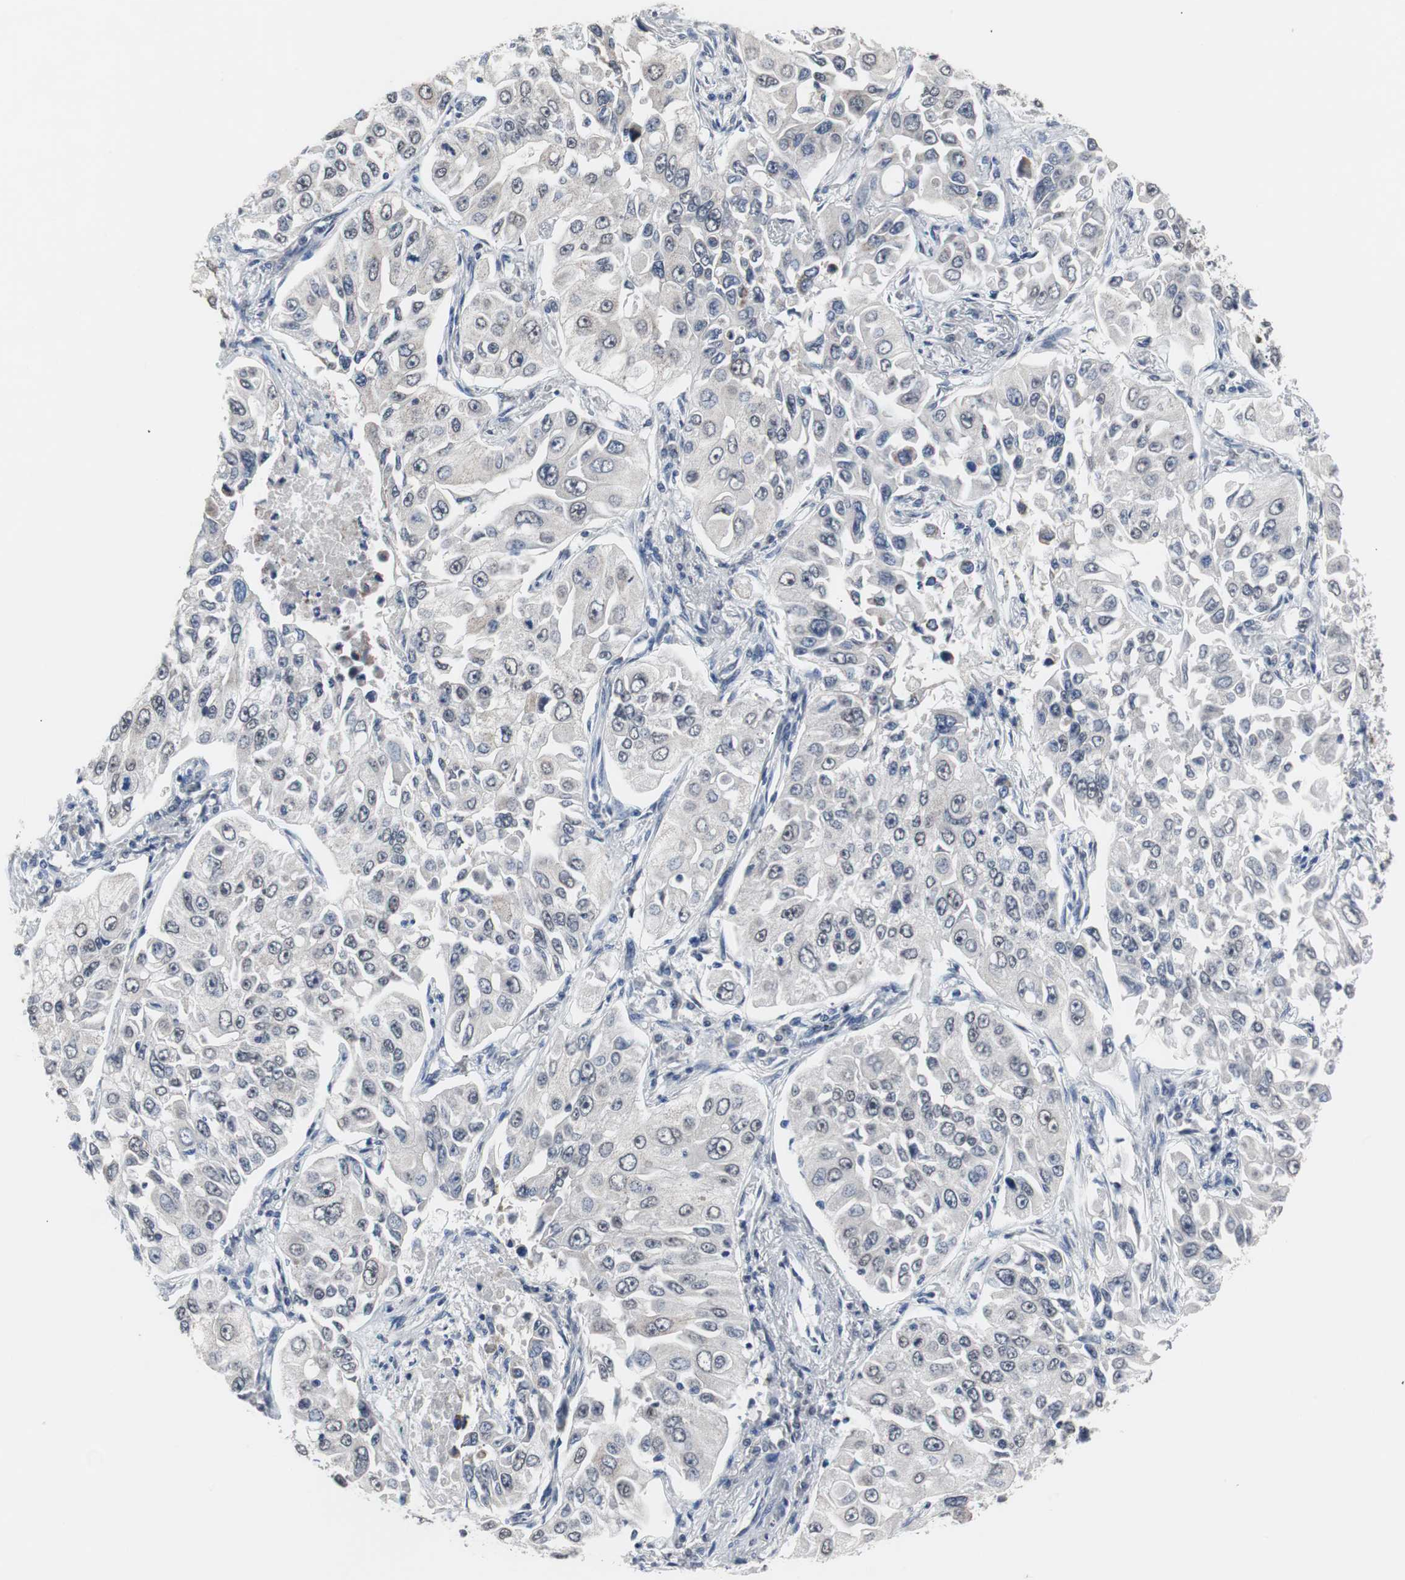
{"staining": {"intensity": "negative", "quantity": "none", "location": "none"}, "tissue": "lung cancer", "cell_type": "Tumor cells", "image_type": "cancer", "snomed": [{"axis": "morphology", "description": "Adenocarcinoma, NOS"}, {"axis": "topography", "description": "Lung"}], "caption": "High power microscopy image of an immunohistochemistry micrograph of lung cancer (adenocarcinoma), revealing no significant positivity in tumor cells.", "gene": "RBM47", "patient": {"sex": "male", "age": 84}}